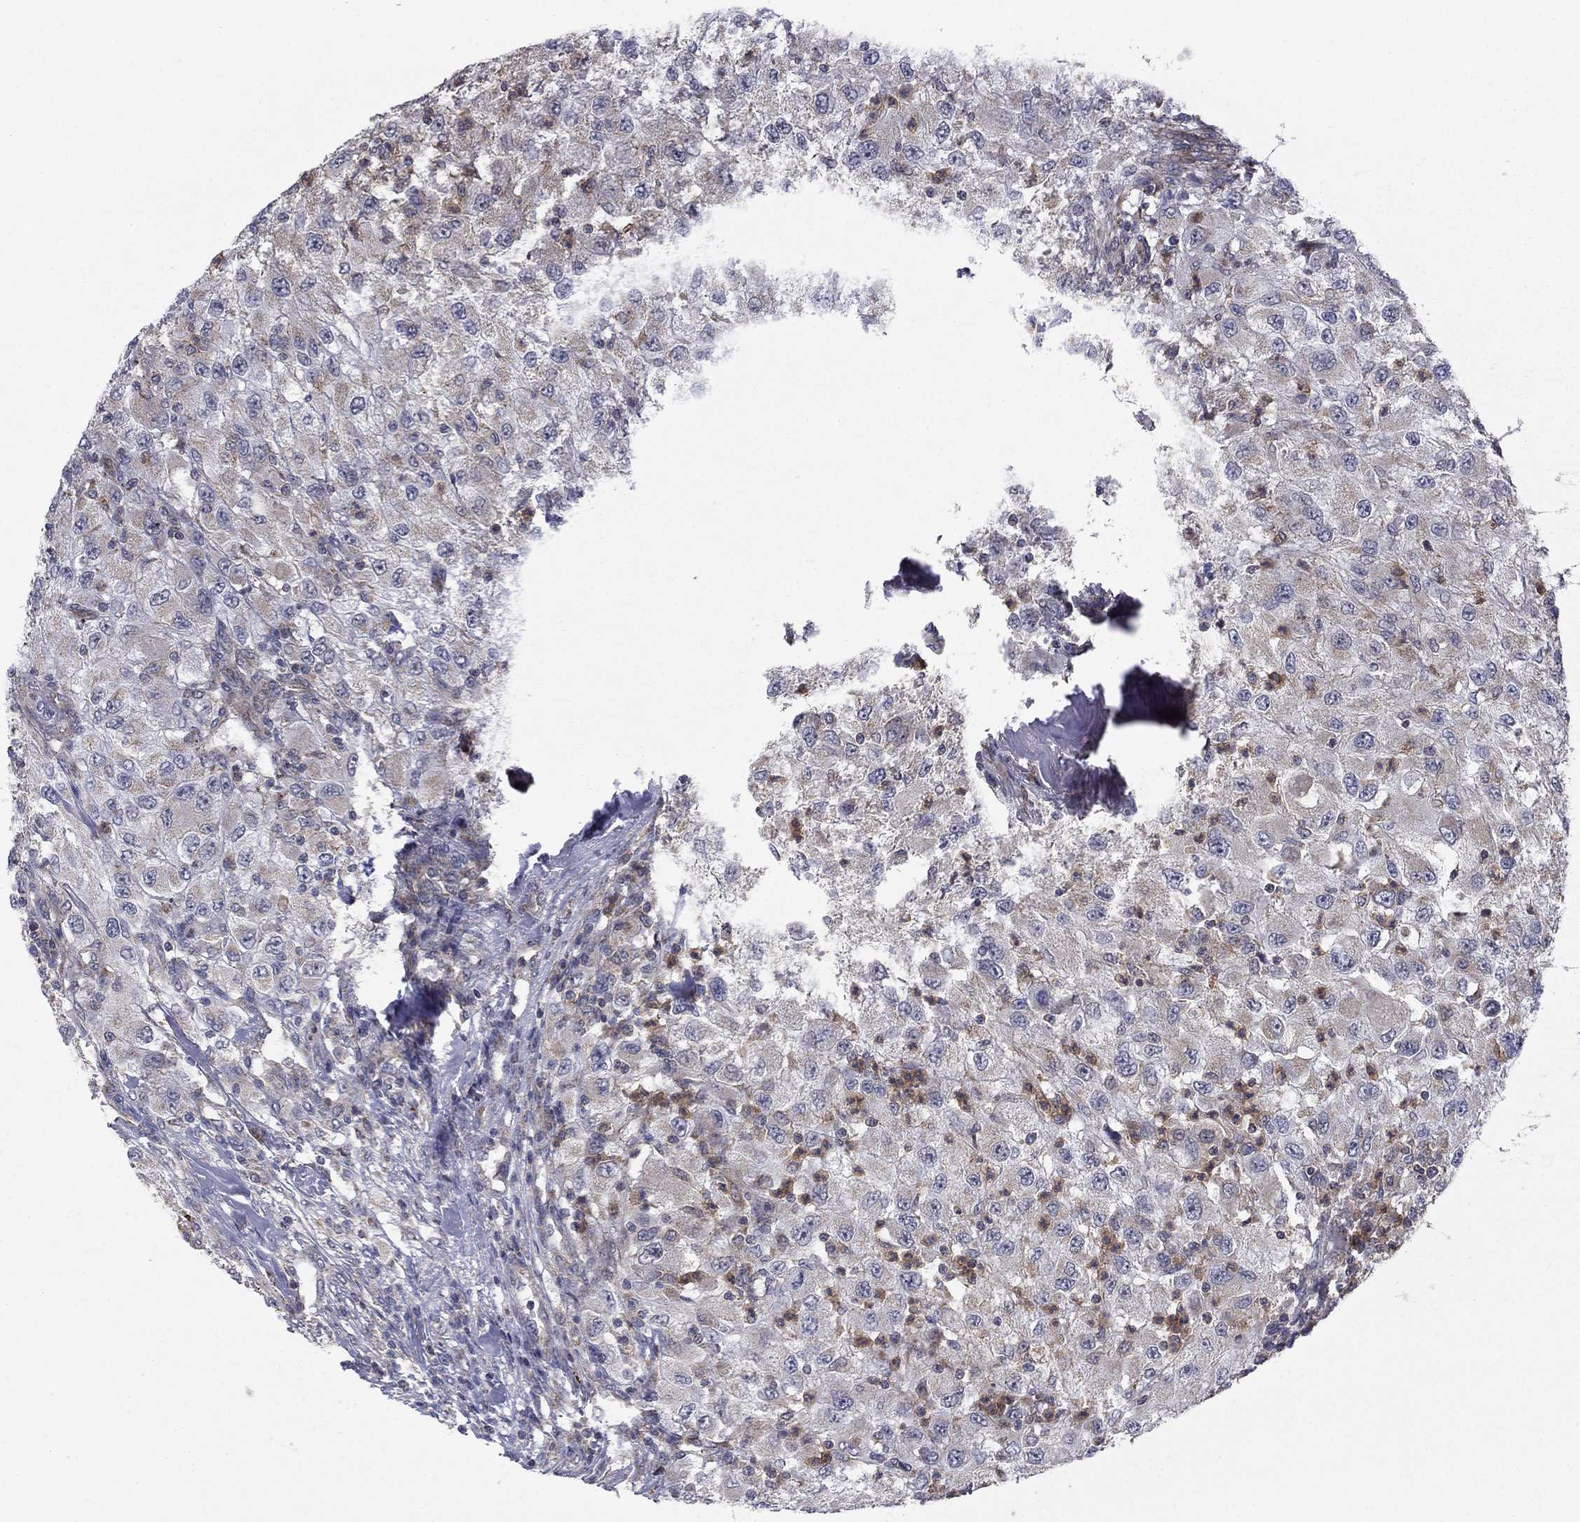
{"staining": {"intensity": "negative", "quantity": "none", "location": "none"}, "tissue": "renal cancer", "cell_type": "Tumor cells", "image_type": "cancer", "snomed": [{"axis": "morphology", "description": "Adenocarcinoma, NOS"}, {"axis": "topography", "description": "Kidney"}], "caption": "Histopathology image shows no significant protein expression in tumor cells of renal cancer.", "gene": "DOP1B", "patient": {"sex": "female", "age": 67}}